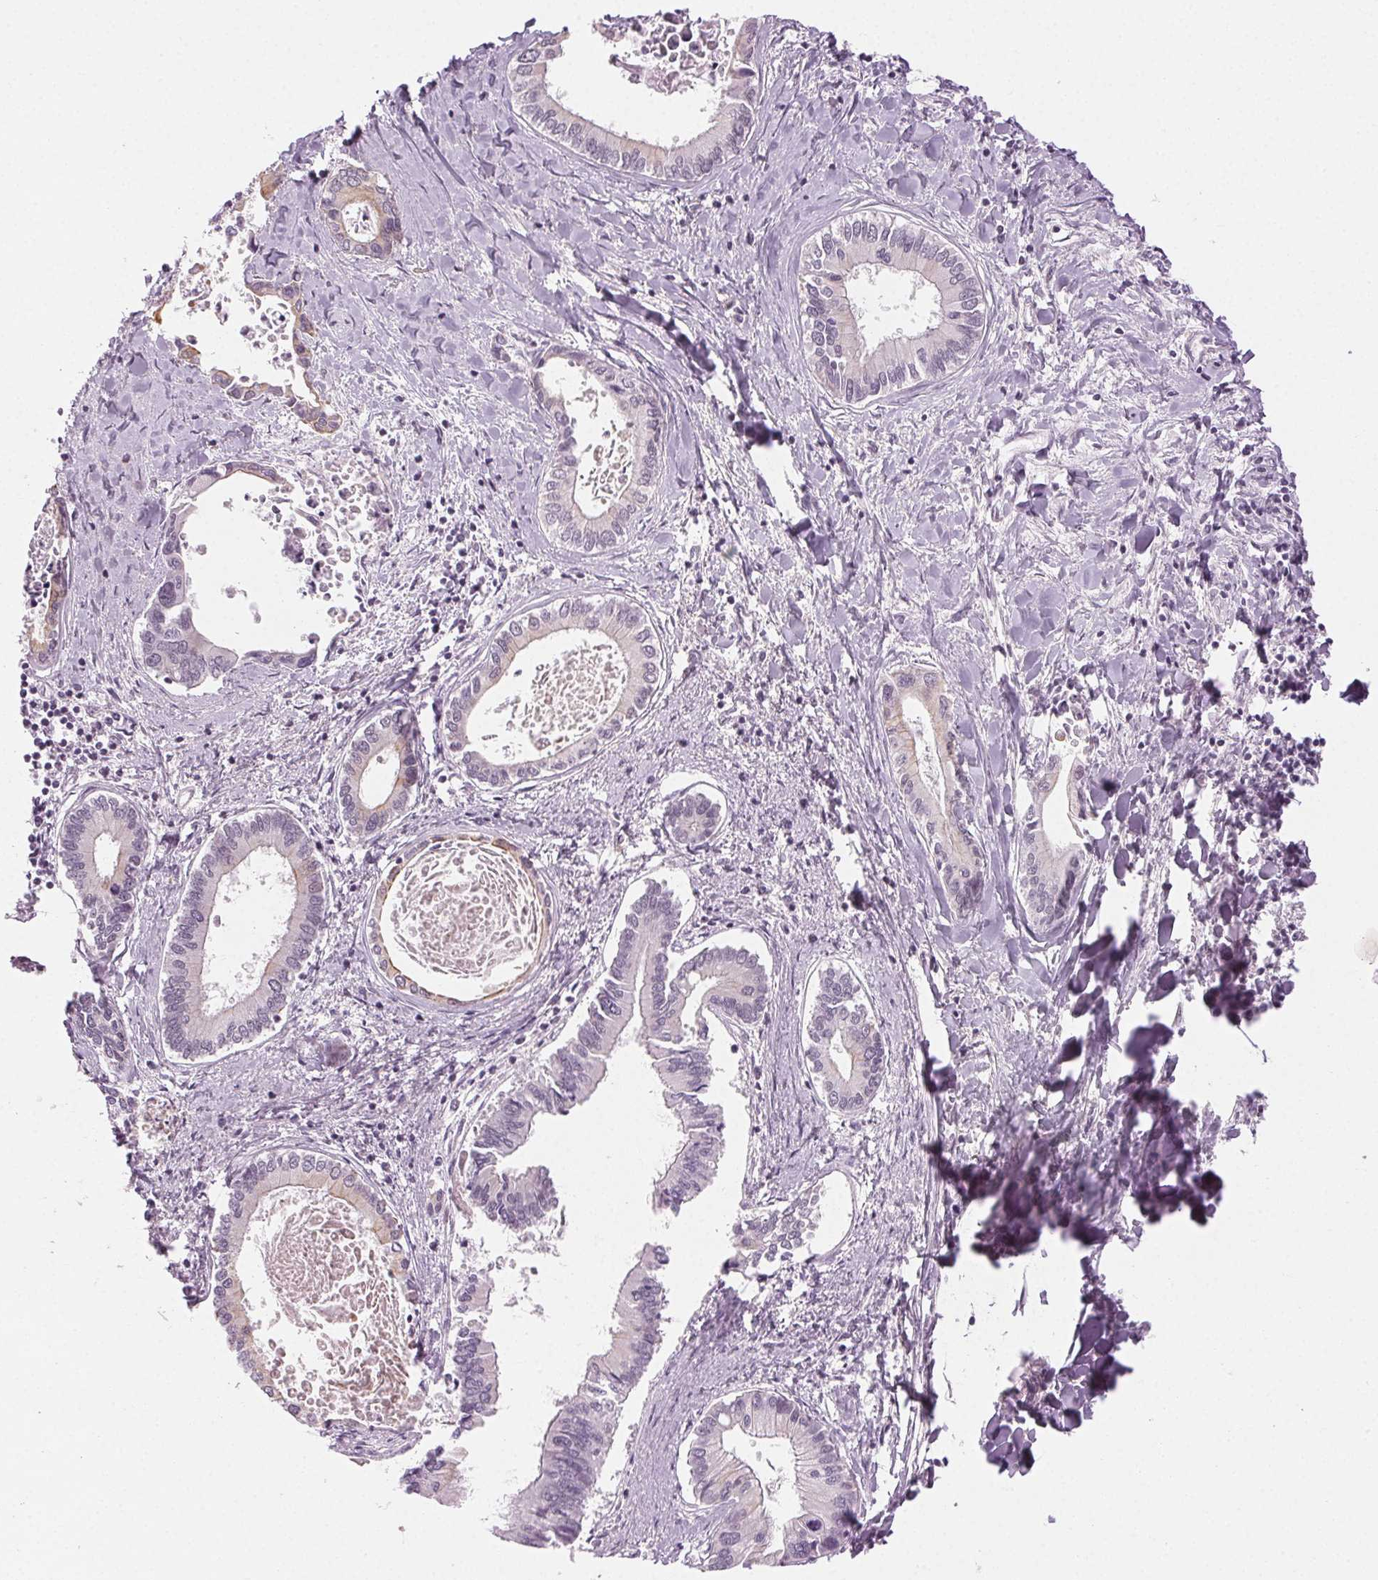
{"staining": {"intensity": "negative", "quantity": "none", "location": "none"}, "tissue": "liver cancer", "cell_type": "Tumor cells", "image_type": "cancer", "snomed": [{"axis": "morphology", "description": "Cholangiocarcinoma"}, {"axis": "topography", "description": "Liver"}], "caption": "DAB (3,3'-diaminobenzidine) immunohistochemical staining of human liver cholangiocarcinoma exhibits no significant staining in tumor cells. Brightfield microscopy of immunohistochemistry (IHC) stained with DAB (brown) and hematoxylin (blue), captured at high magnification.", "gene": "AIF1L", "patient": {"sex": "male", "age": 66}}